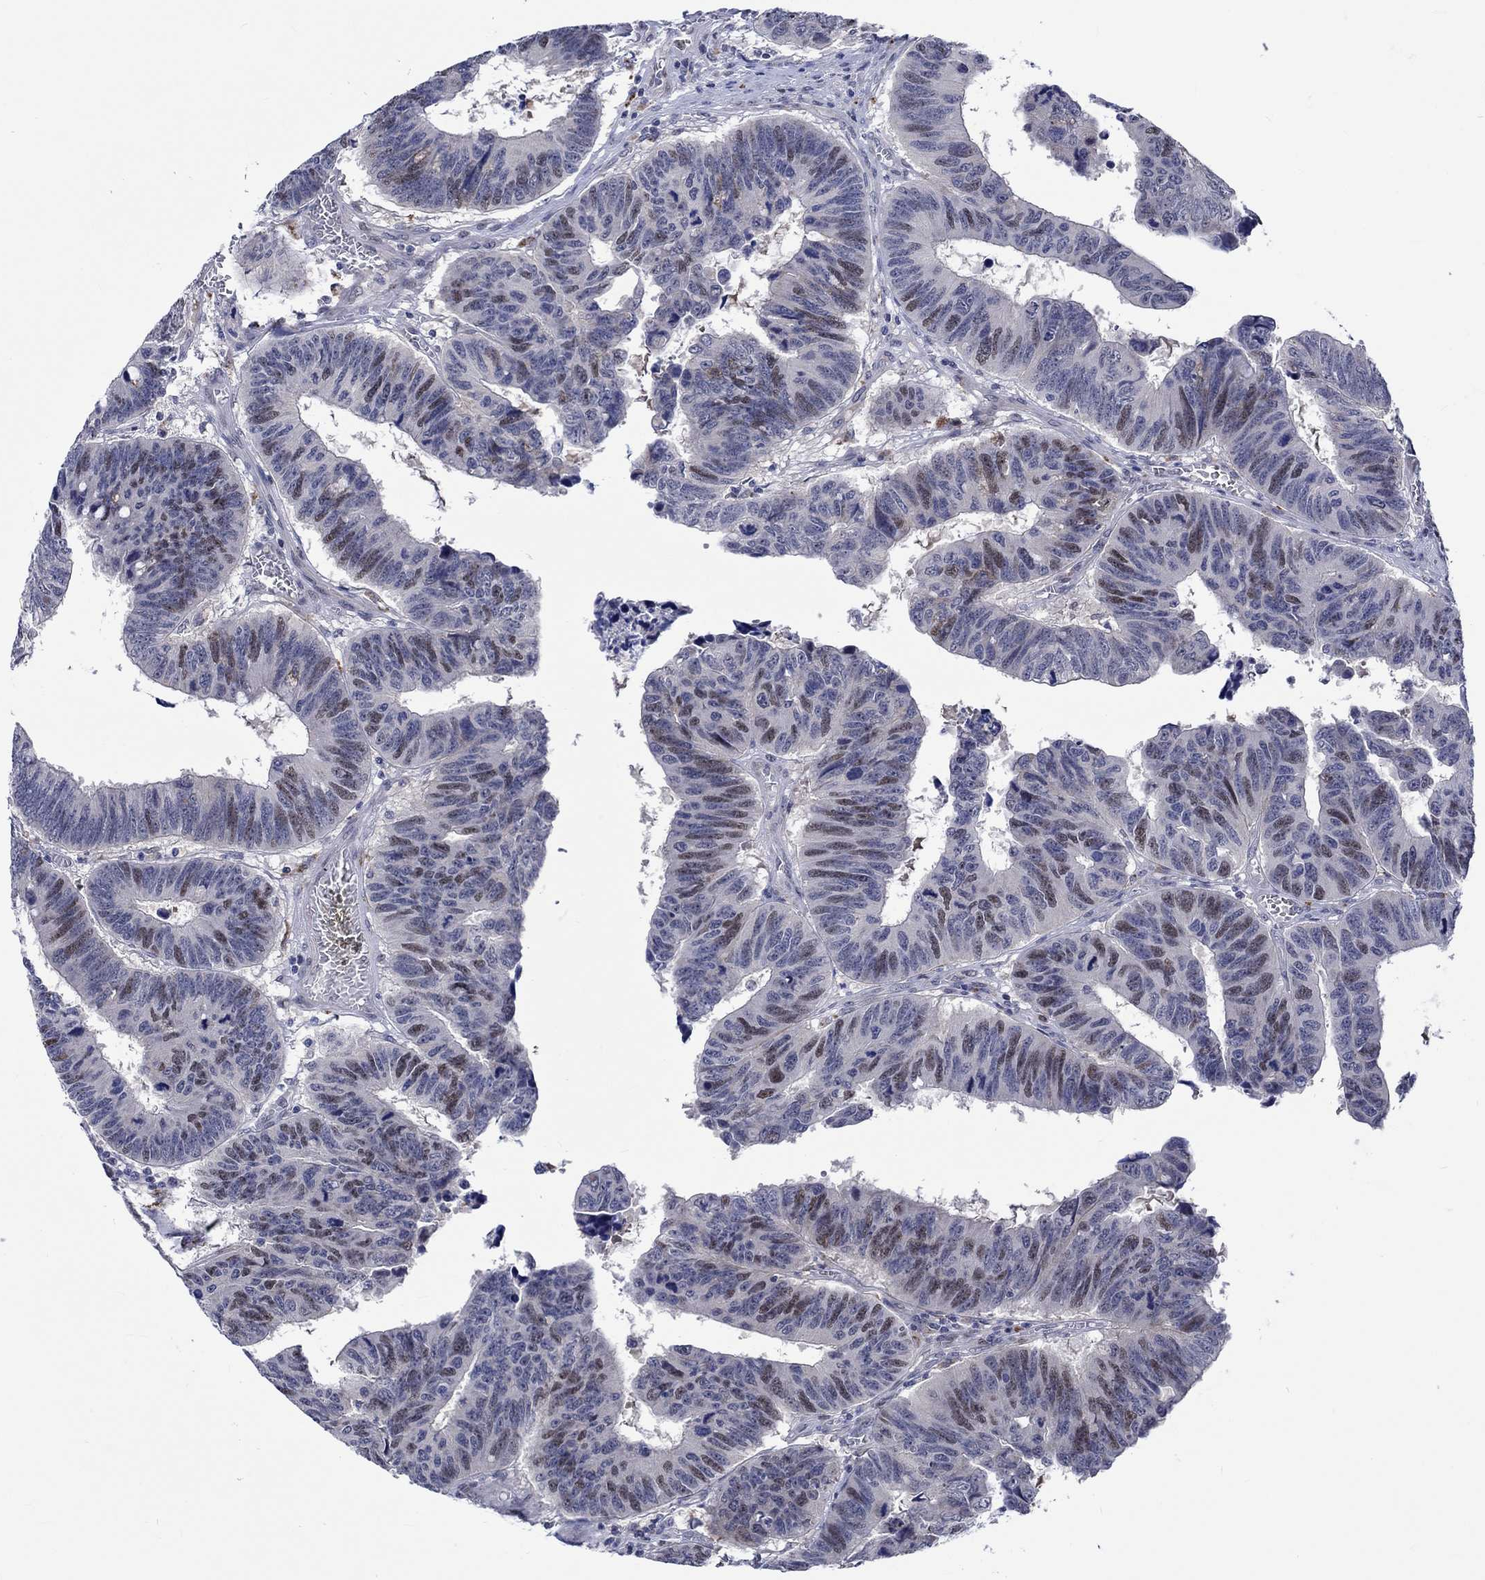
{"staining": {"intensity": "moderate", "quantity": "<25%", "location": "nuclear"}, "tissue": "colorectal cancer", "cell_type": "Tumor cells", "image_type": "cancer", "snomed": [{"axis": "morphology", "description": "Adenocarcinoma, NOS"}, {"axis": "topography", "description": "Appendix"}, {"axis": "topography", "description": "Colon"}, {"axis": "topography", "description": "Cecum"}, {"axis": "topography", "description": "Colon asc"}], "caption": "This photomicrograph shows colorectal cancer (adenocarcinoma) stained with immunohistochemistry to label a protein in brown. The nuclear of tumor cells show moderate positivity for the protein. Nuclei are counter-stained blue.", "gene": "E2F8", "patient": {"sex": "female", "age": 85}}